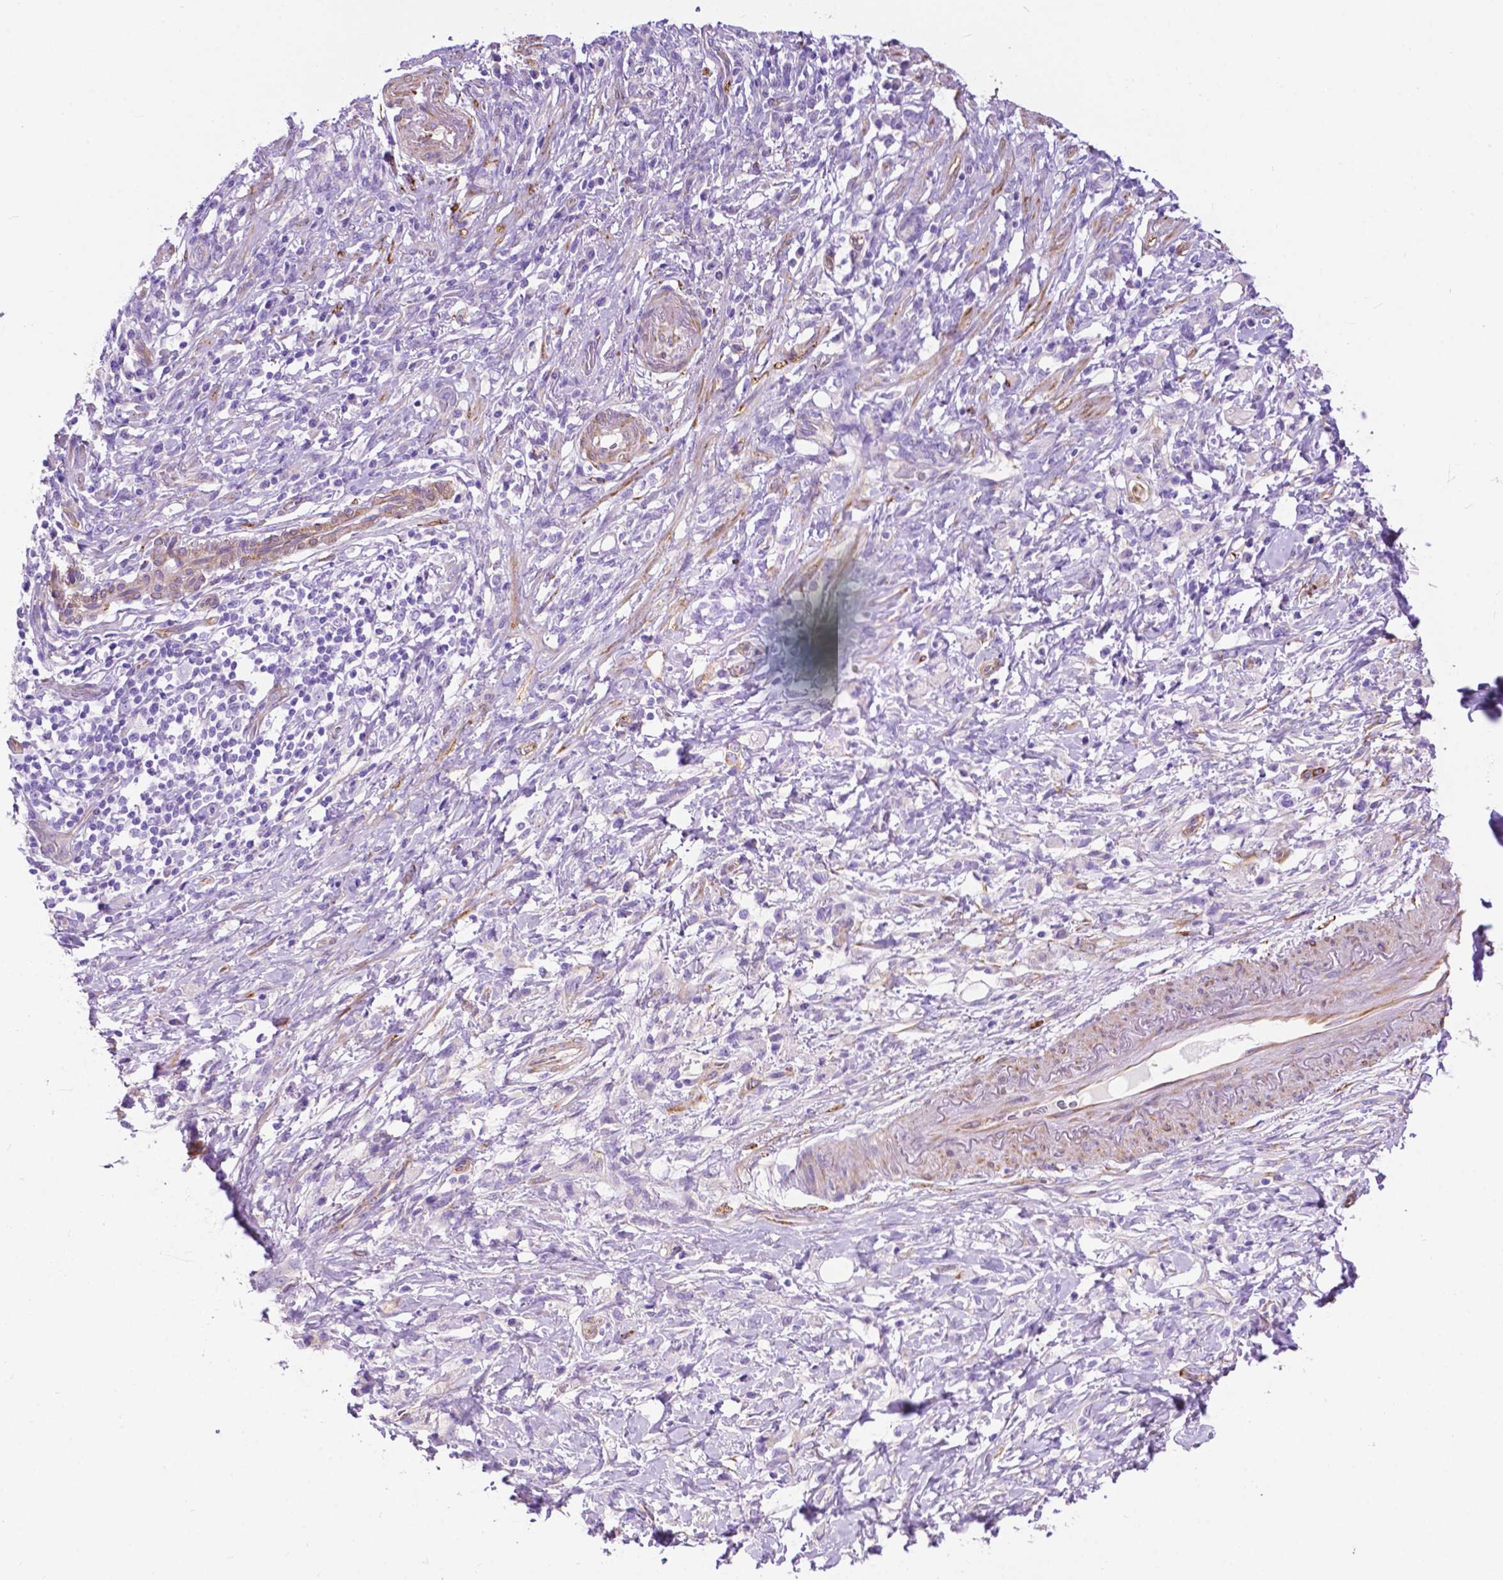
{"staining": {"intensity": "negative", "quantity": "none", "location": "none"}, "tissue": "stomach cancer", "cell_type": "Tumor cells", "image_type": "cancer", "snomed": [{"axis": "morphology", "description": "Adenocarcinoma, NOS"}, {"axis": "topography", "description": "Stomach"}], "caption": "Immunohistochemistry (IHC) micrograph of neoplastic tissue: adenocarcinoma (stomach) stained with DAB shows no significant protein positivity in tumor cells.", "gene": "PCDHA12", "patient": {"sex": "female", "age": 84}}